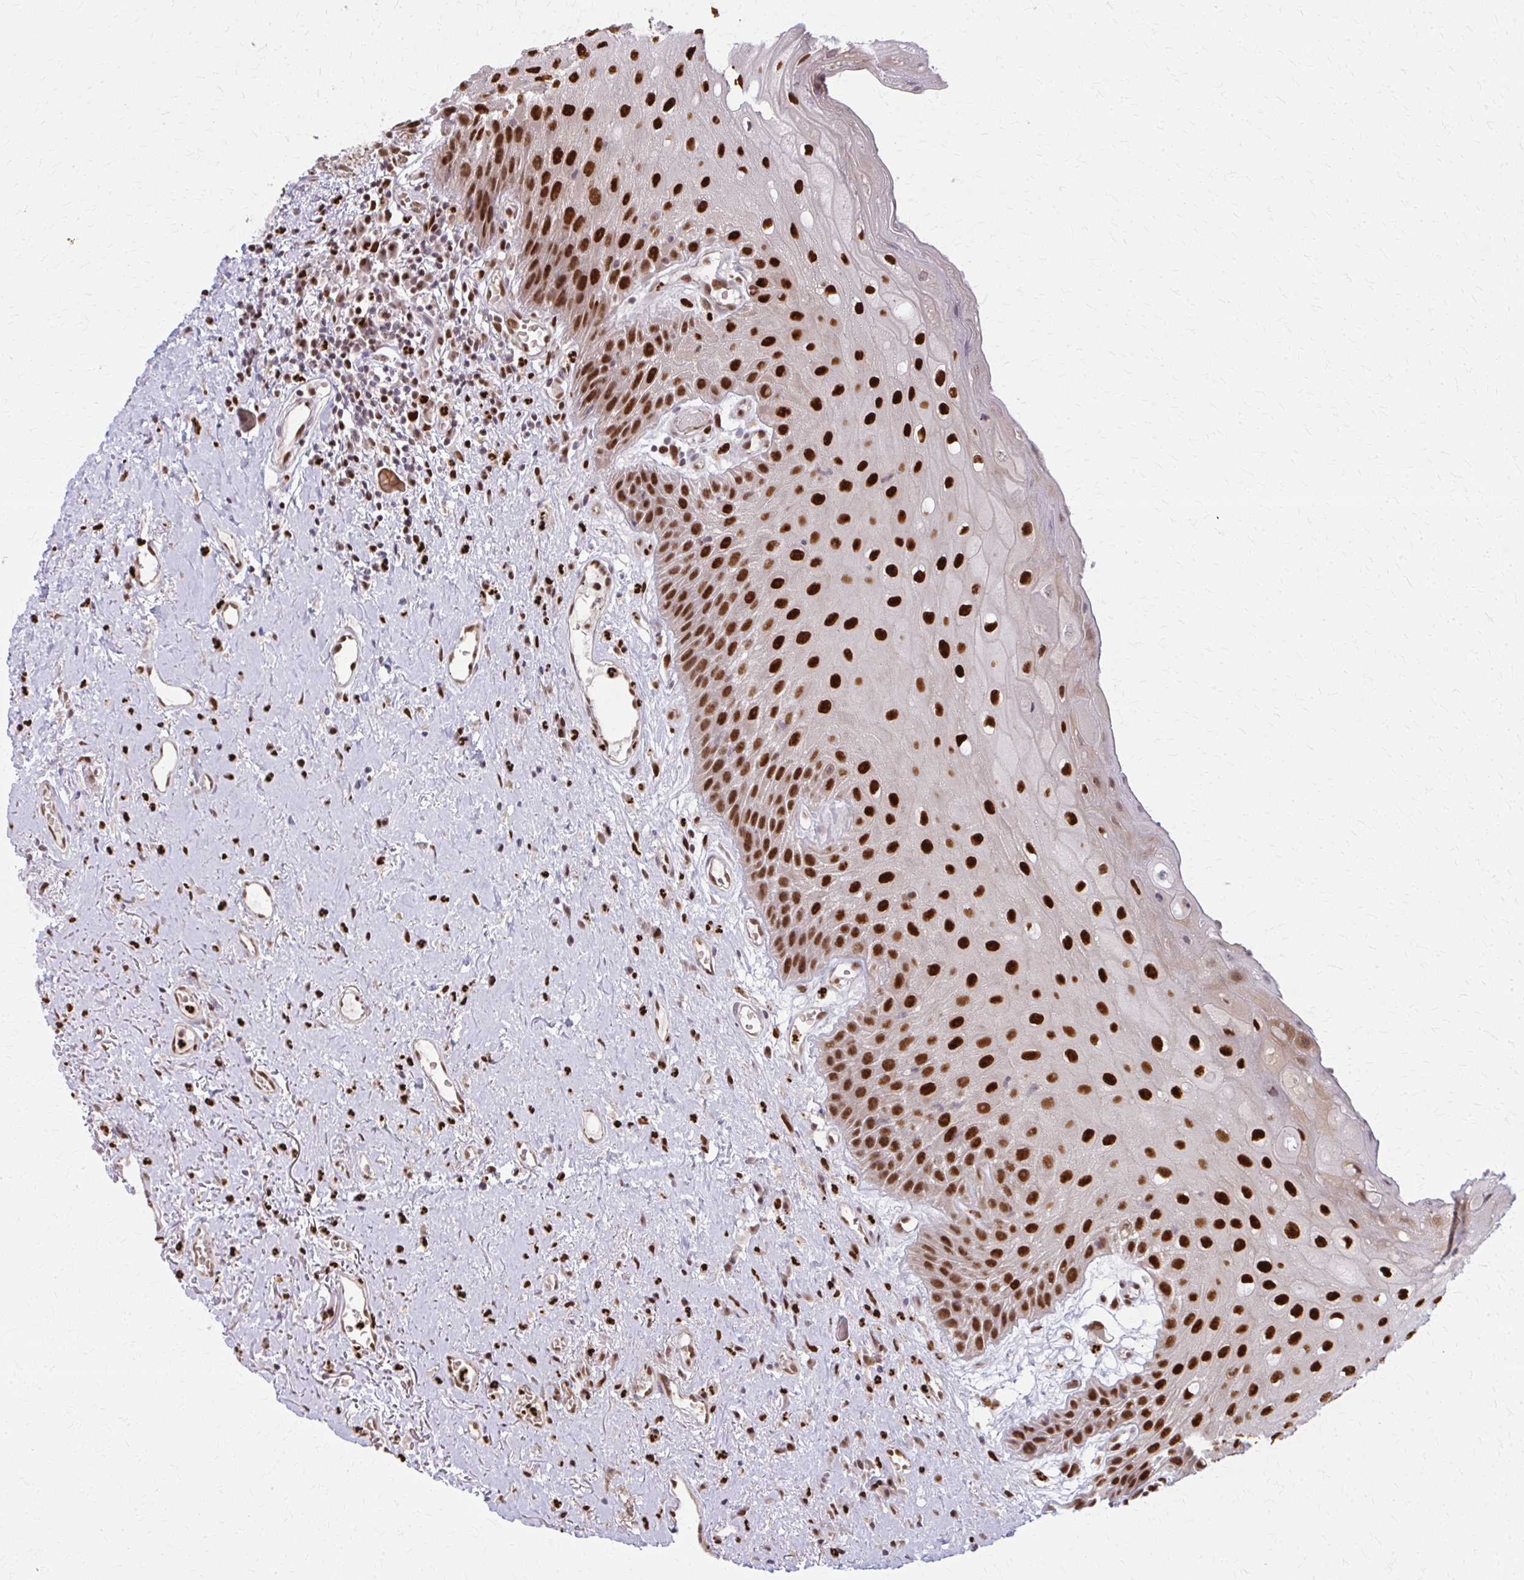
{"staining": {"intensity": "strong", "quantity": ">75%", "location": "nuclear"}, "tissue": "oral mucosa", "cell_type": "Squamous epithelial cells", "image_type": "normal", "snomed": [{"axis": "morphology", "description": "Normal tissue, NOS"}, {"axis": "morphology", "description": "Squamous cell carcinoma, NOS"}, {"axis": "topography", "description": "Oral tissue"}, {"axis": "topography", "description": "Peripheral nerve tissue"}, {"axis": "topography", "description": "Head-Neck"}], "caption": "Brown immunohistochemical staining in unremarkable oral mucosa displays strong nuclear expression in about >75% of squamous epithelial cells.", "gene": "ZNF559", "patient": {"sex": "female", "age": 59}}